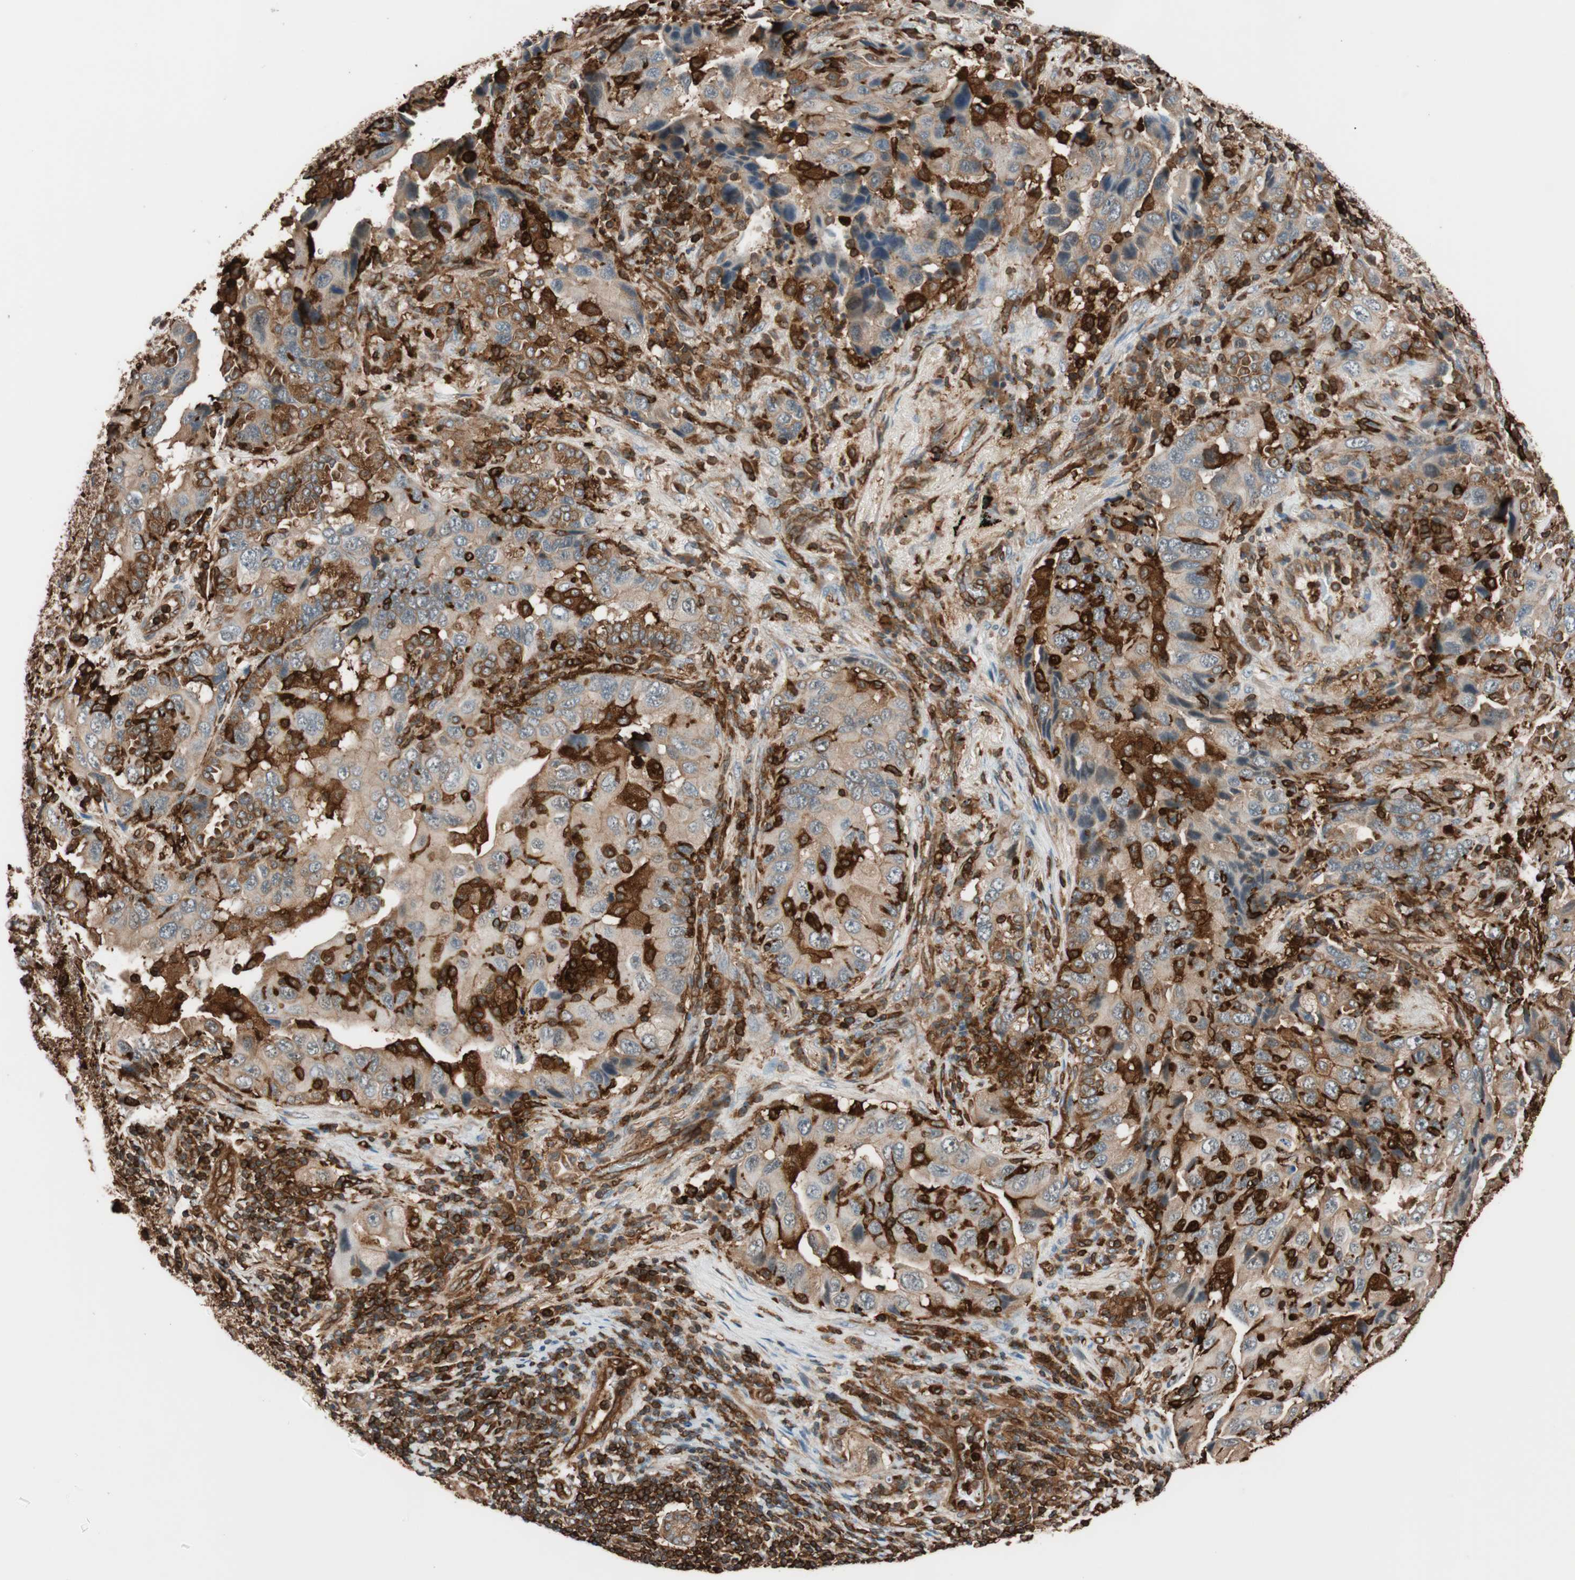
{"staining": {"intensity": "moderate", "quantity": ">75%", "location": "cytoplasmic/membranous"}, "tissue": "lung cancer", "cell_type": "Tumor cells", "image_type": "cancer", "snomed": [{"axis": "morphology", "description": "Adenocarcinoma, NOS"}, {"axis": "topography", "description": "Lung"}], "caption": "A photomicrograph showing moderate cytoplasmic/membranous positivity in about >75% of tumor cells in adenocarcinoma (lung), as visualized by brown immunohistochemical staining.", "gene": "VASP", "patient": {"sex": "female", "age": 65}}